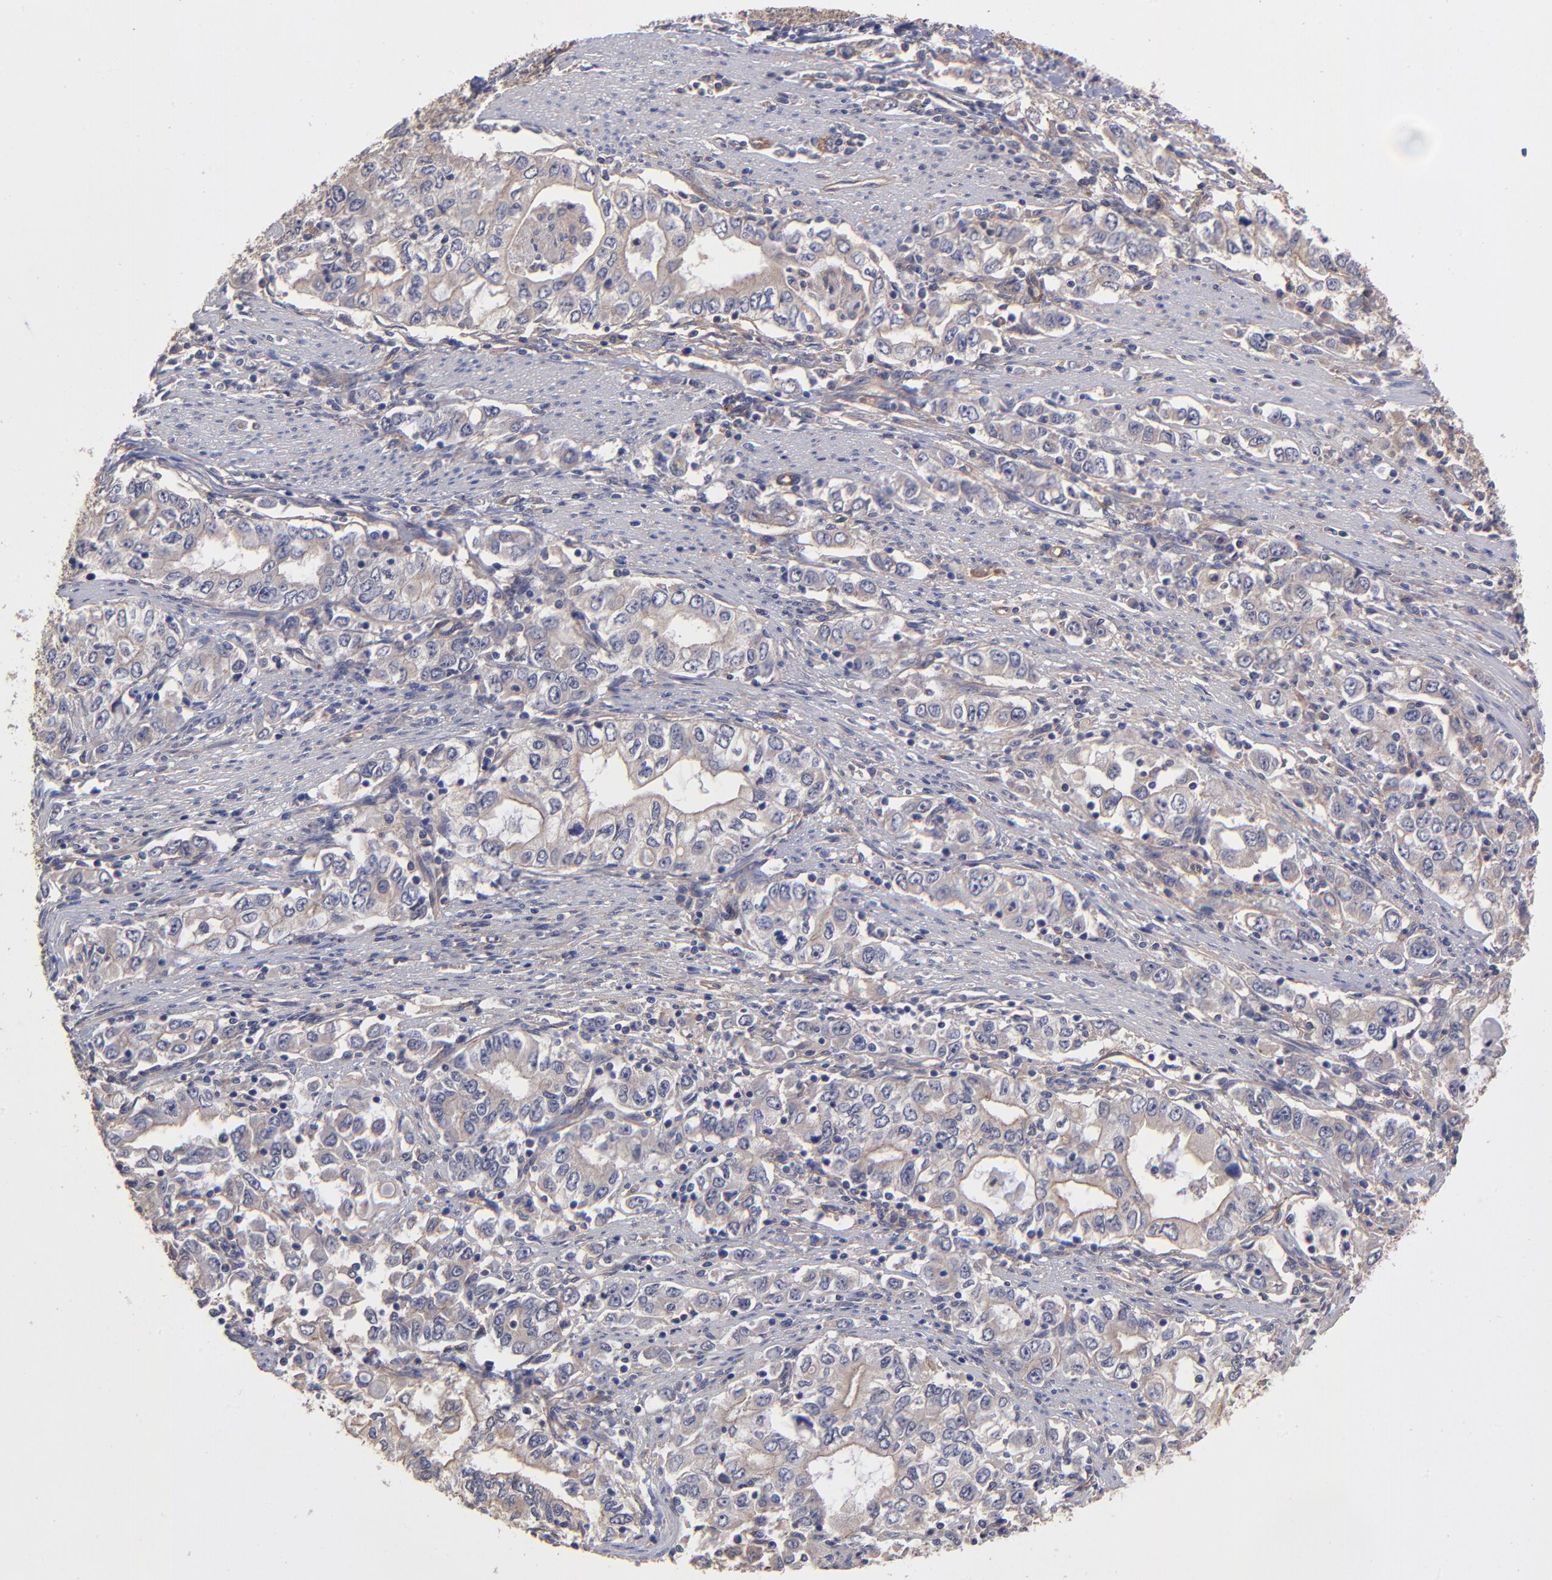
{"staining": {"intensity": "weak", "quantity": "<25%", "location": "cytoplasmic/membranous"}, "tissue": "stomach cancer", "cell_type": "Tumor cells", "image_type": "cancer", "snomed": [{"axis": "morphology", "description": "Adenocarcinoma, NOS"}, {"axis": "topography", "description": "Stomach, lower"}], "caption": "High magnification brightfield microscopy of stomach cancer stained with DAB (3,3'-diaminobenzidine) (brown) and counterstained with hematoxylin (blue): tumor cells show no significant positivity.", "gene": "ASB7", "patient": {"sex": "female", "age": 72}}